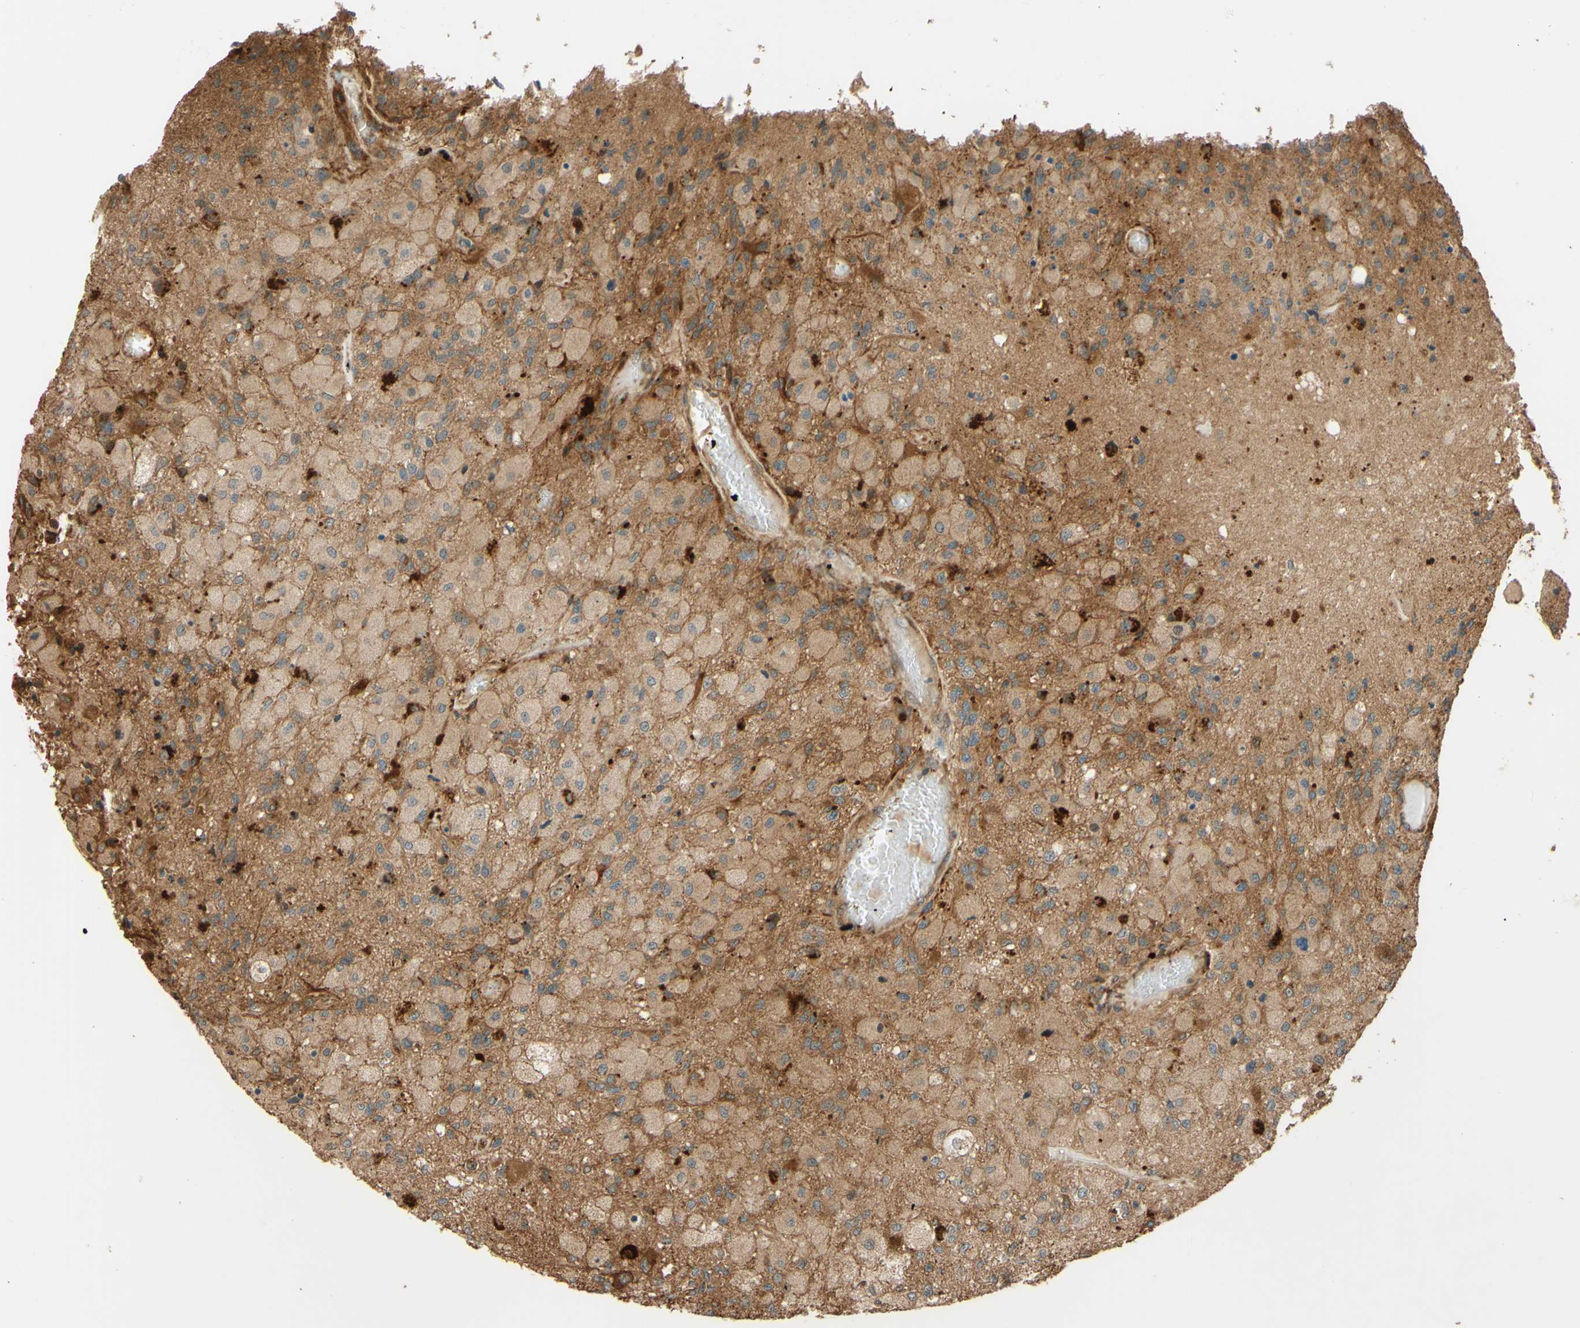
{"staining": {"intensity": "weak", "quantity": ">75%", "location": "cytoplasmic/membranous"}, "tissue": "glioma", "cell_type": "Tumor cells", "image_type": "cancer", "snomed": [{"axis": "morphology", "description": "Normal tissue, NOS"}, {"axis": "morphology", "description": "Glioma, malignant, High grade"}, {"axis": "topography", "description": "Cerebral cortex"}], "caption": "A high-resolution image shows IHC staining of malignant glioma (high-grade), which displays weak cytoplasmic/membranous positivity in approximately >75% of tumor cells.", "gene": "RNF19A", "patient": {"sex": "male", "age": 77}}